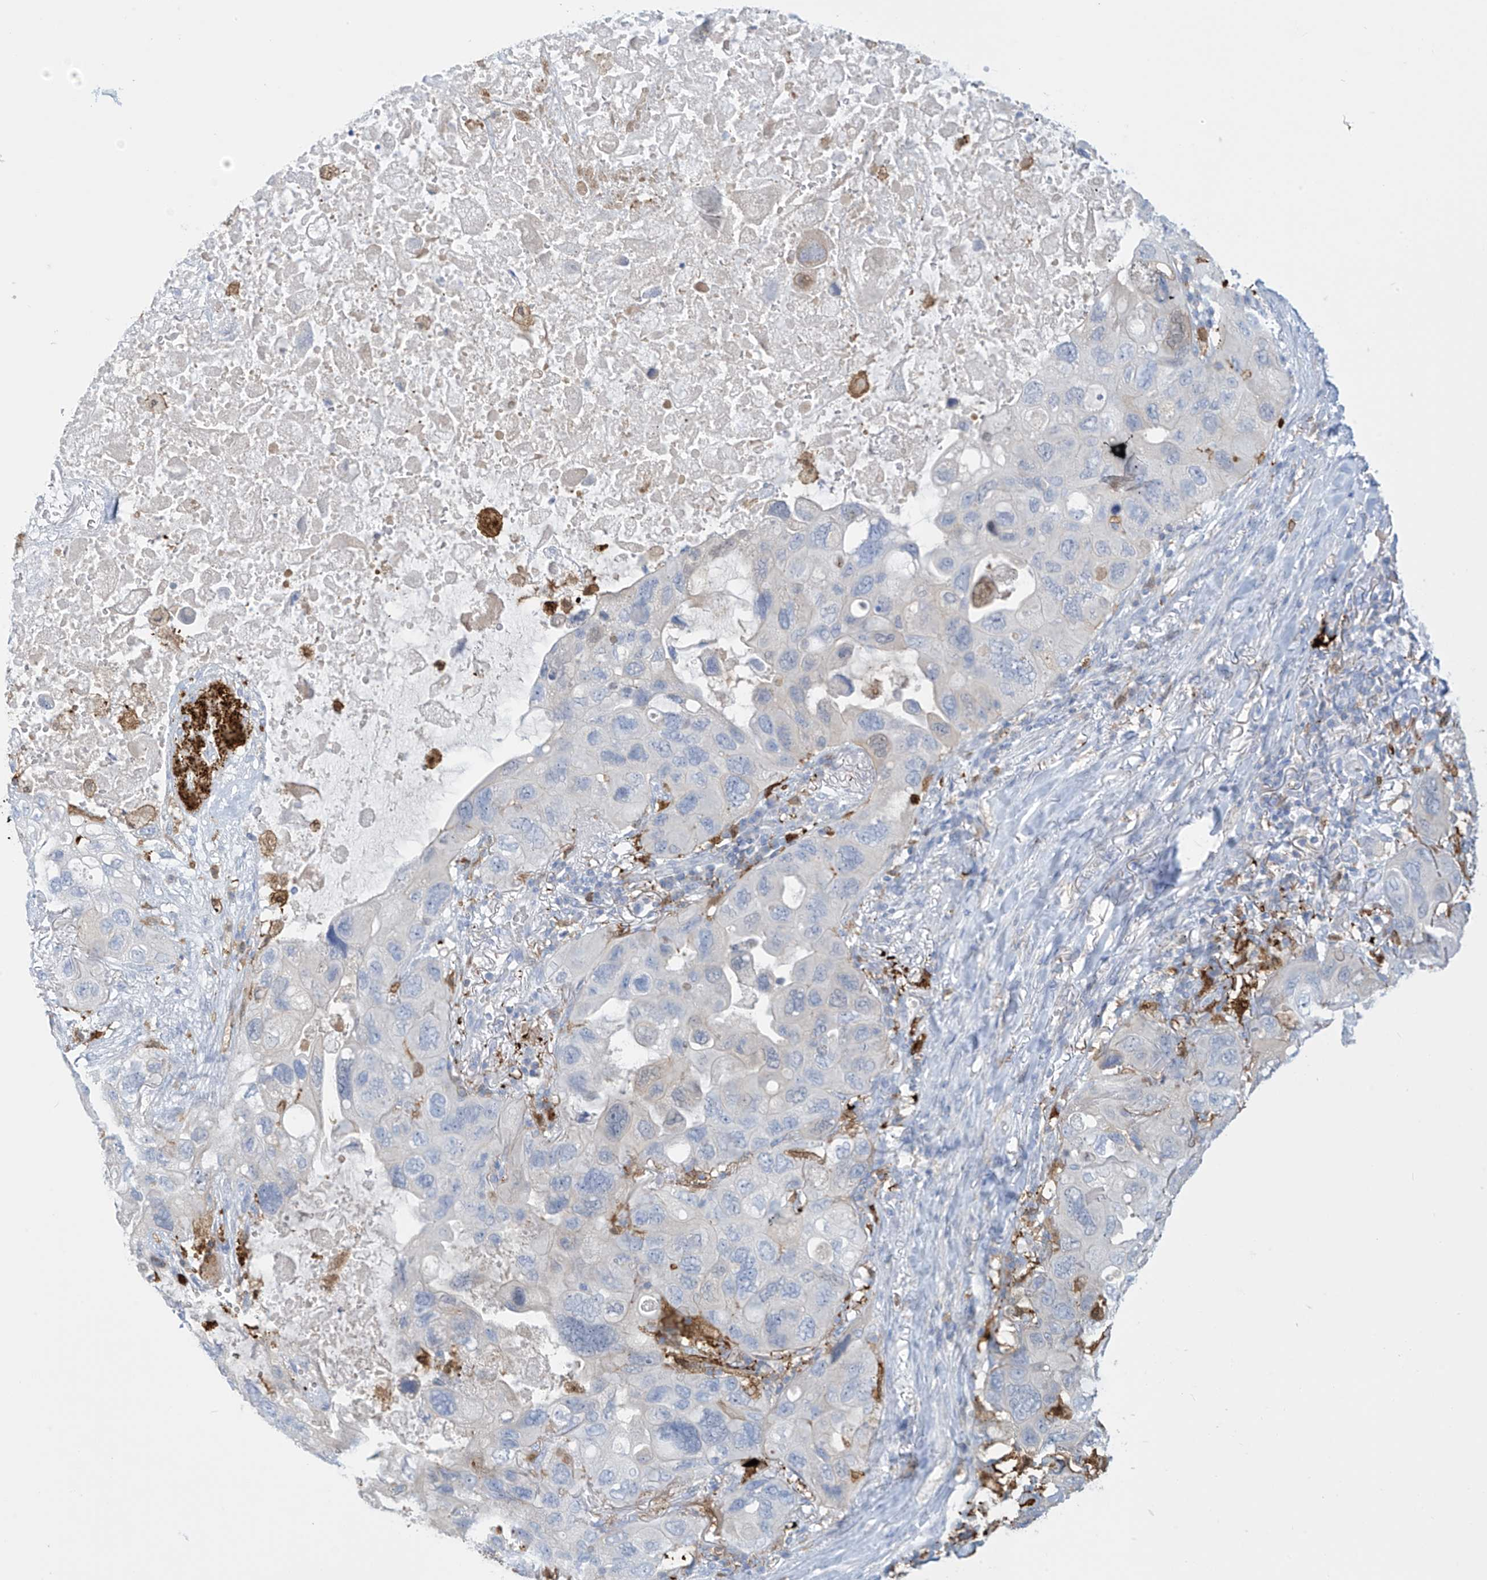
{"staining": {"intensity": "negative", "quantity": "none", "location": "none"}, "tissue": "lung cancer", "cell_type": "Tumor cells", "image_type": "cancer", "snomed": [{"axis": "morphology", "description": "Squamous cell carcinoma, NOS"}, {"axis": "topography", "description": "Lung"}], "caption": "Immunohistochemistry (IHC) of human lung cancer reveals no expression in tumor cells.", "gene": "TRMT2B", "patient": {"sex": "female", "age": 73}}